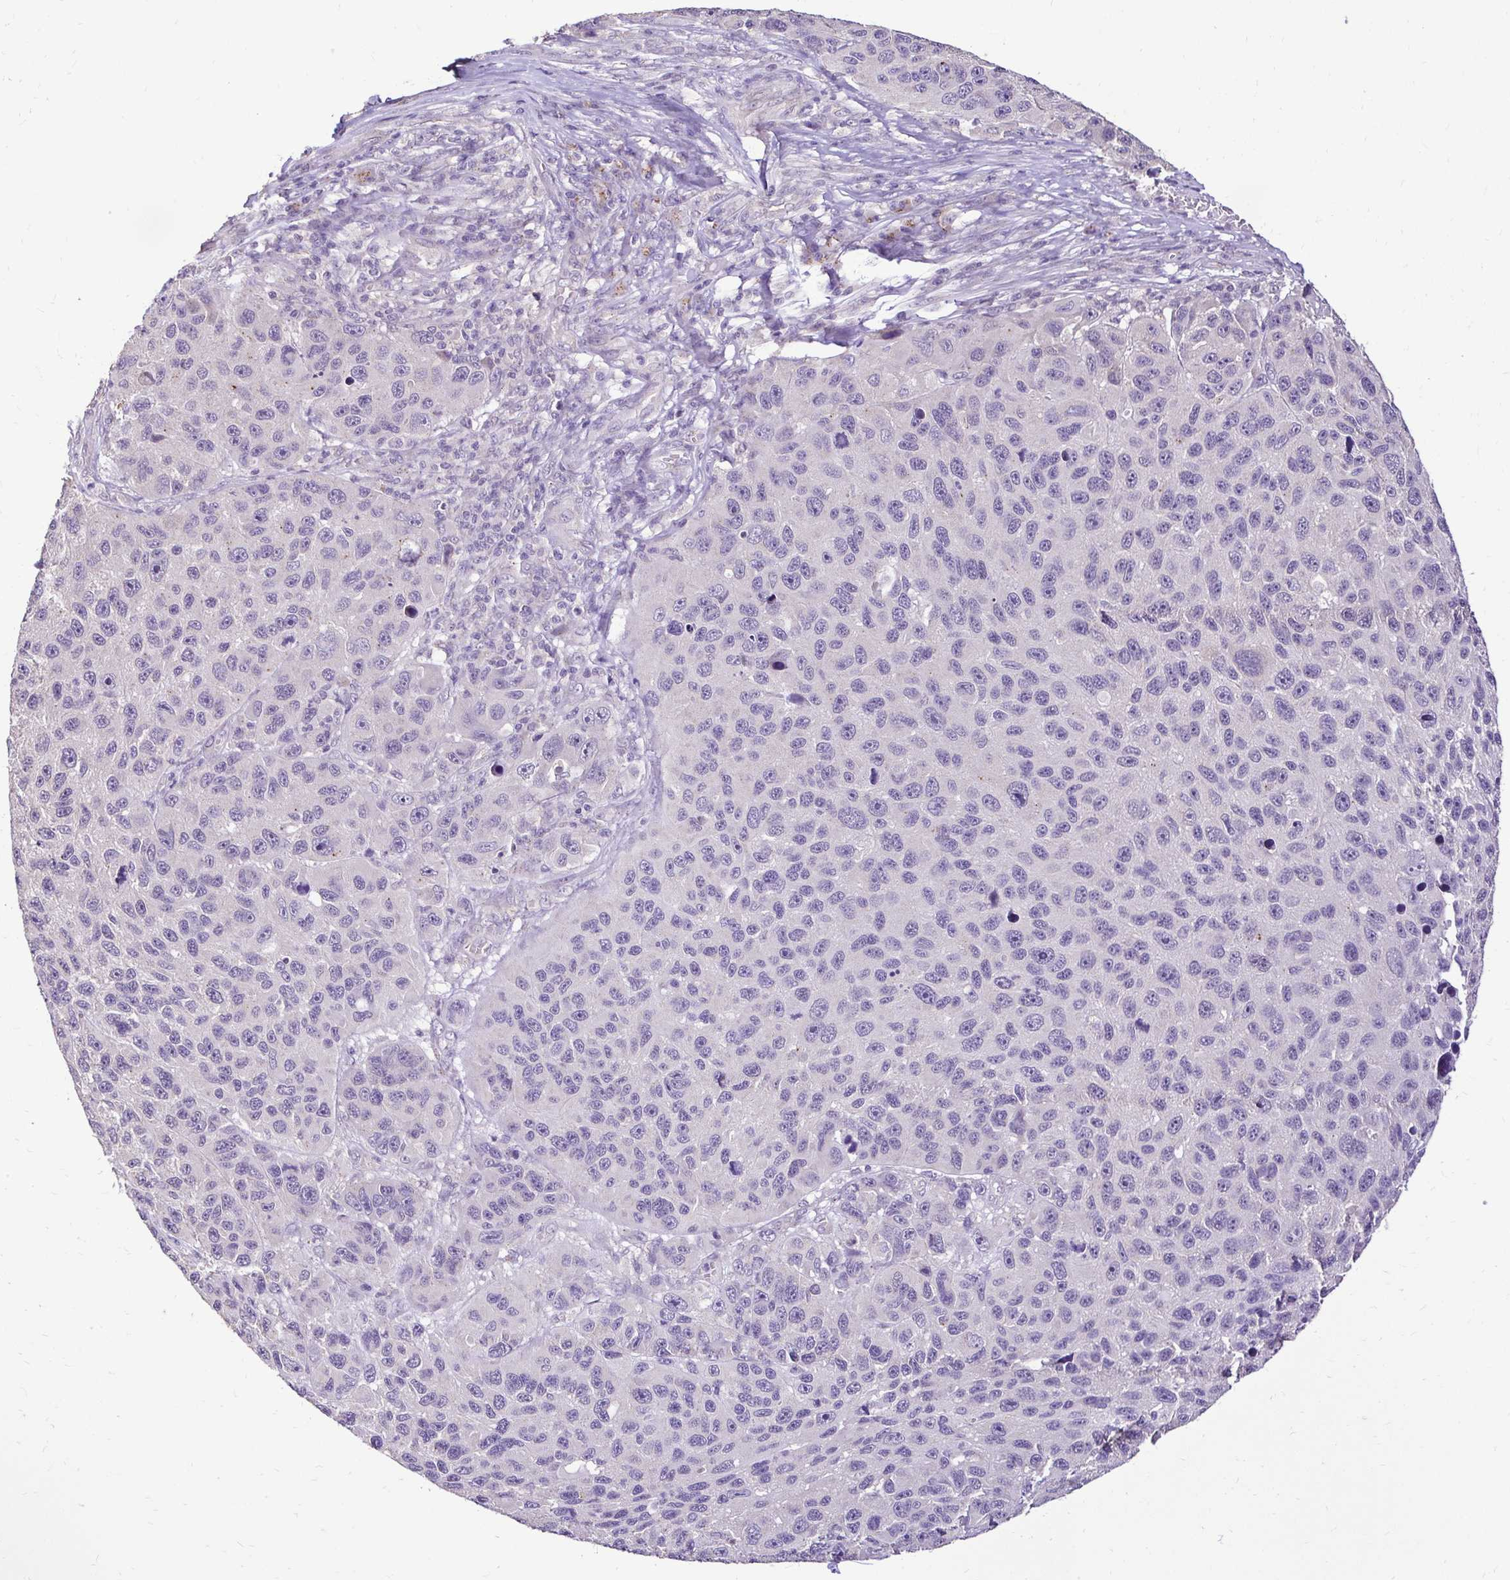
{"staining": {"intensity": "negative", "quantity": "none", "location": "none"}, "tissue": "melanoma", "cell_type": "Tumor cells", "image_type": "cancer", "snomed": [{"axis": "morphology", "description": "Malignant melanoma, NOS"}, {"axis": "topography", "description": "Skin"}], "caption": "The image demonstrates no significant positivity in tumor cells of melanoma.", "gene": "KIAA1210", "patient": {"sex": "male", "age": 53}}